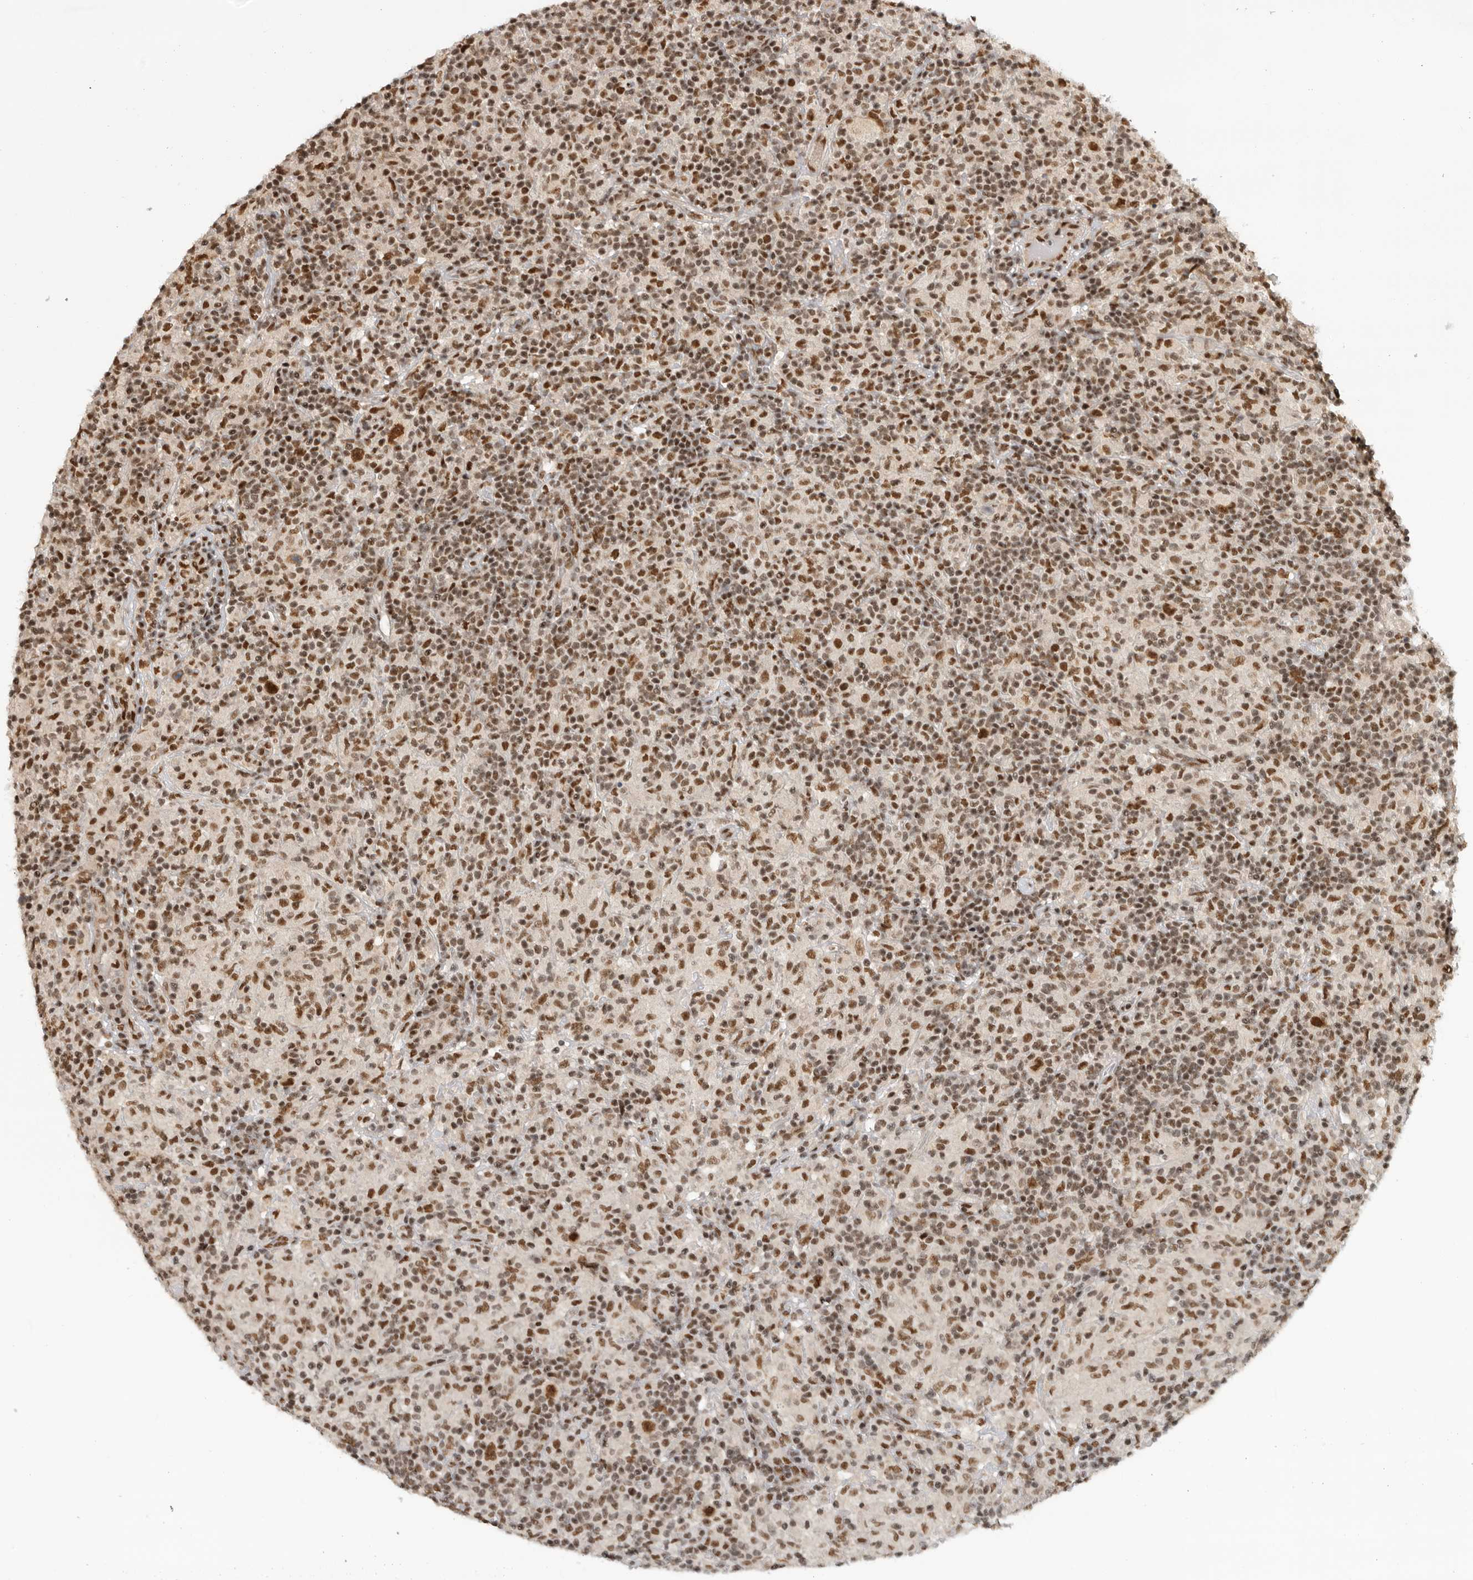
{"staining": {"intensity": "strong", "quantity": ">75%", "location": "nuclear"}, "tissue": "lymphoma", "cell_type": "Tumor cells", "image_type": "cancer", "snomed": [{"axis": "morphology", "description": "Hodgkin's disease, NOS"}, {"axis": "topography", "description": "Lymph node"}], "caption": "A high amount of strong nuclear staining is identified in approximately >75% of tumor cells in Hodgkin's disease tissue.", "gene": "ZNF830", "patient": {"sex": "male", "age": 70}}